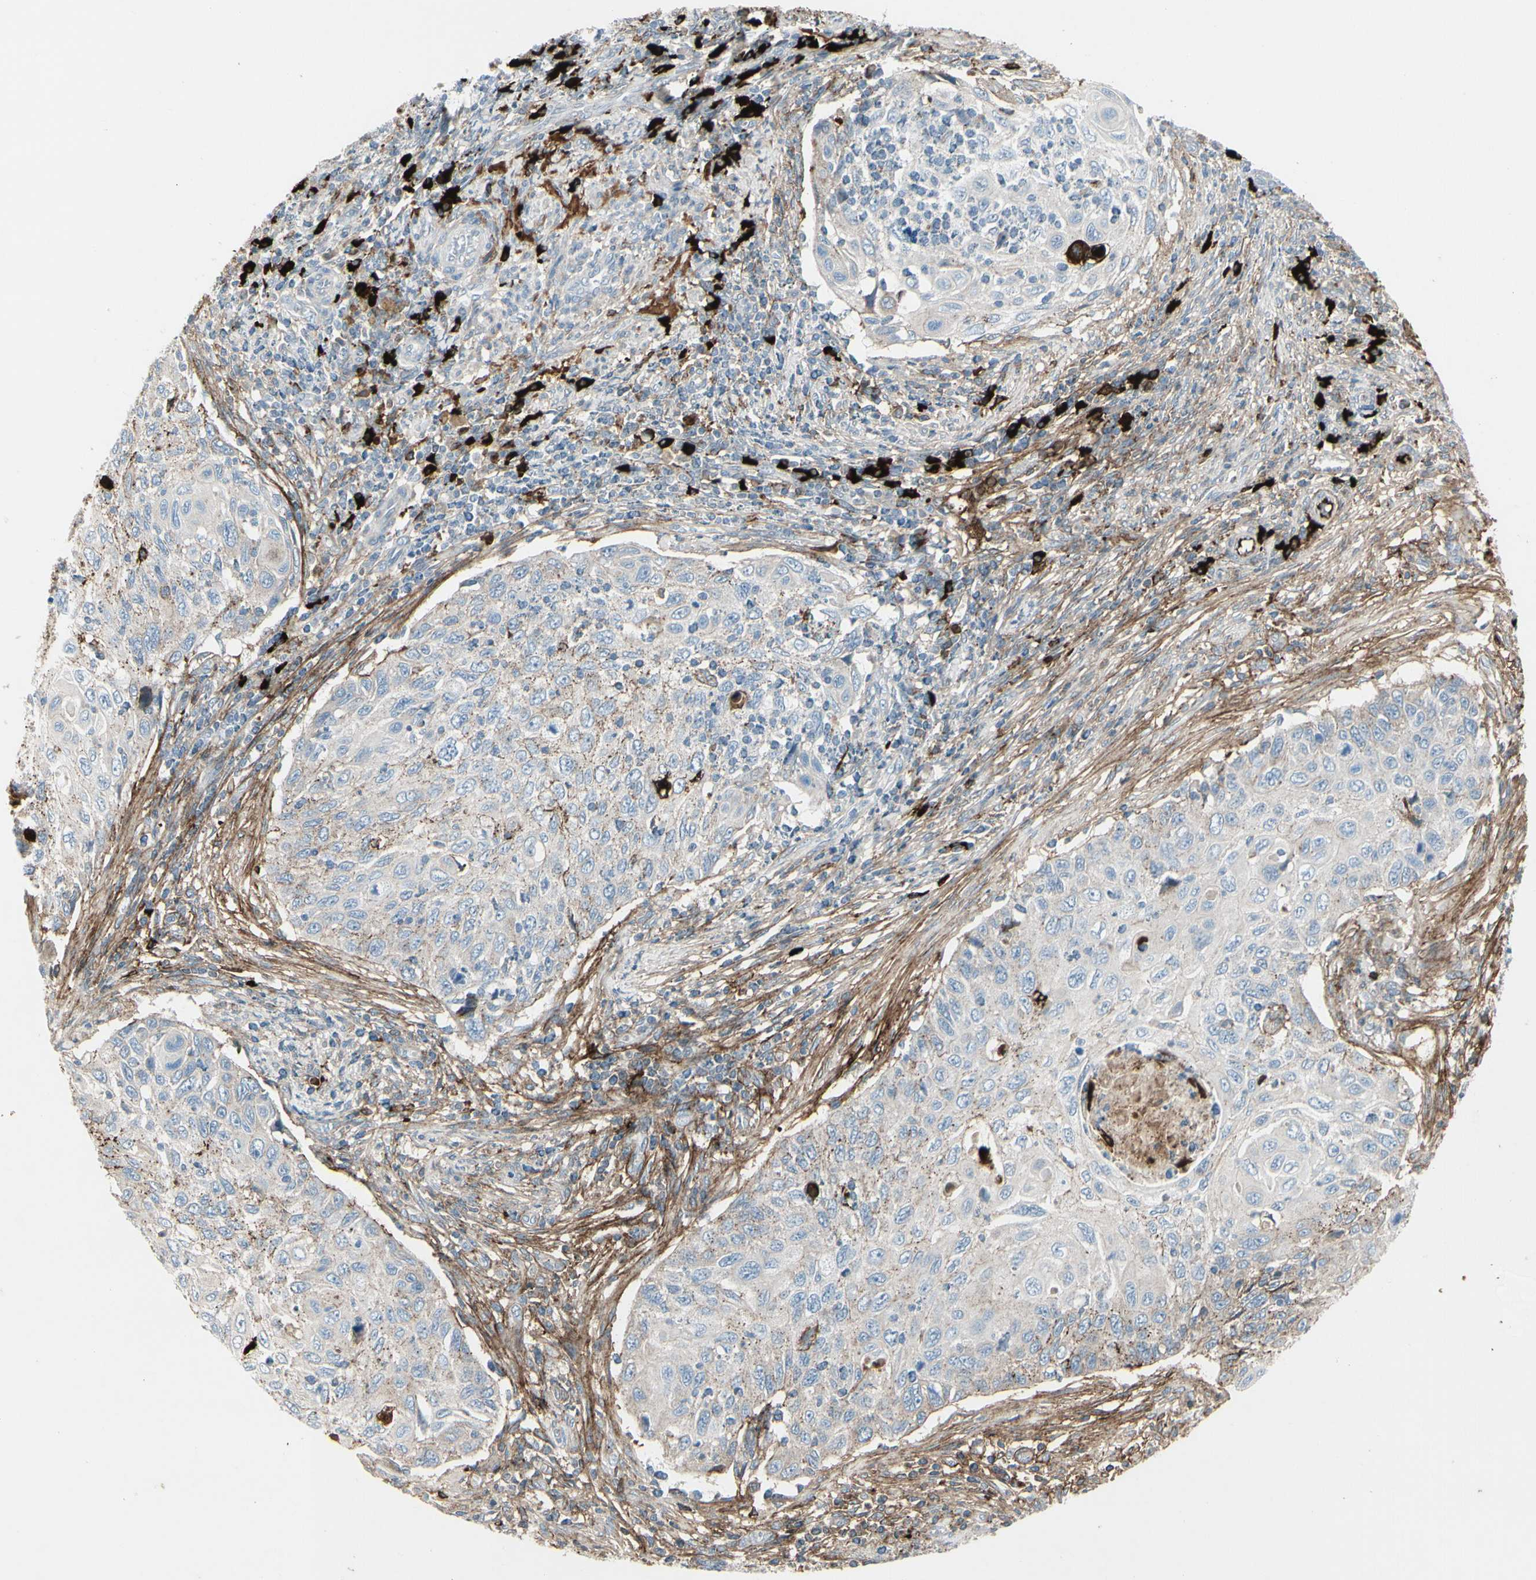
{"staining": {"intensity": "moderate", "quantity": "<25%", "location": "cytoplasmic/membranous"}, "tissue": "cervical cancer", "cell_type": "Tumor cells", "image_type": "cancer", "snomed": [{"axis": "morphology", "description": "Squamous cell carcinoma, NOS"}, {"axis": "topography", "description": "Cervix"}], "caption": "Cervical cancer stained for a protein reveals moderate cytoplasmic/membranous positivity in tumor cells.", "gene": "IGHG1", "patient": {"sex": "female", "age": 70}}